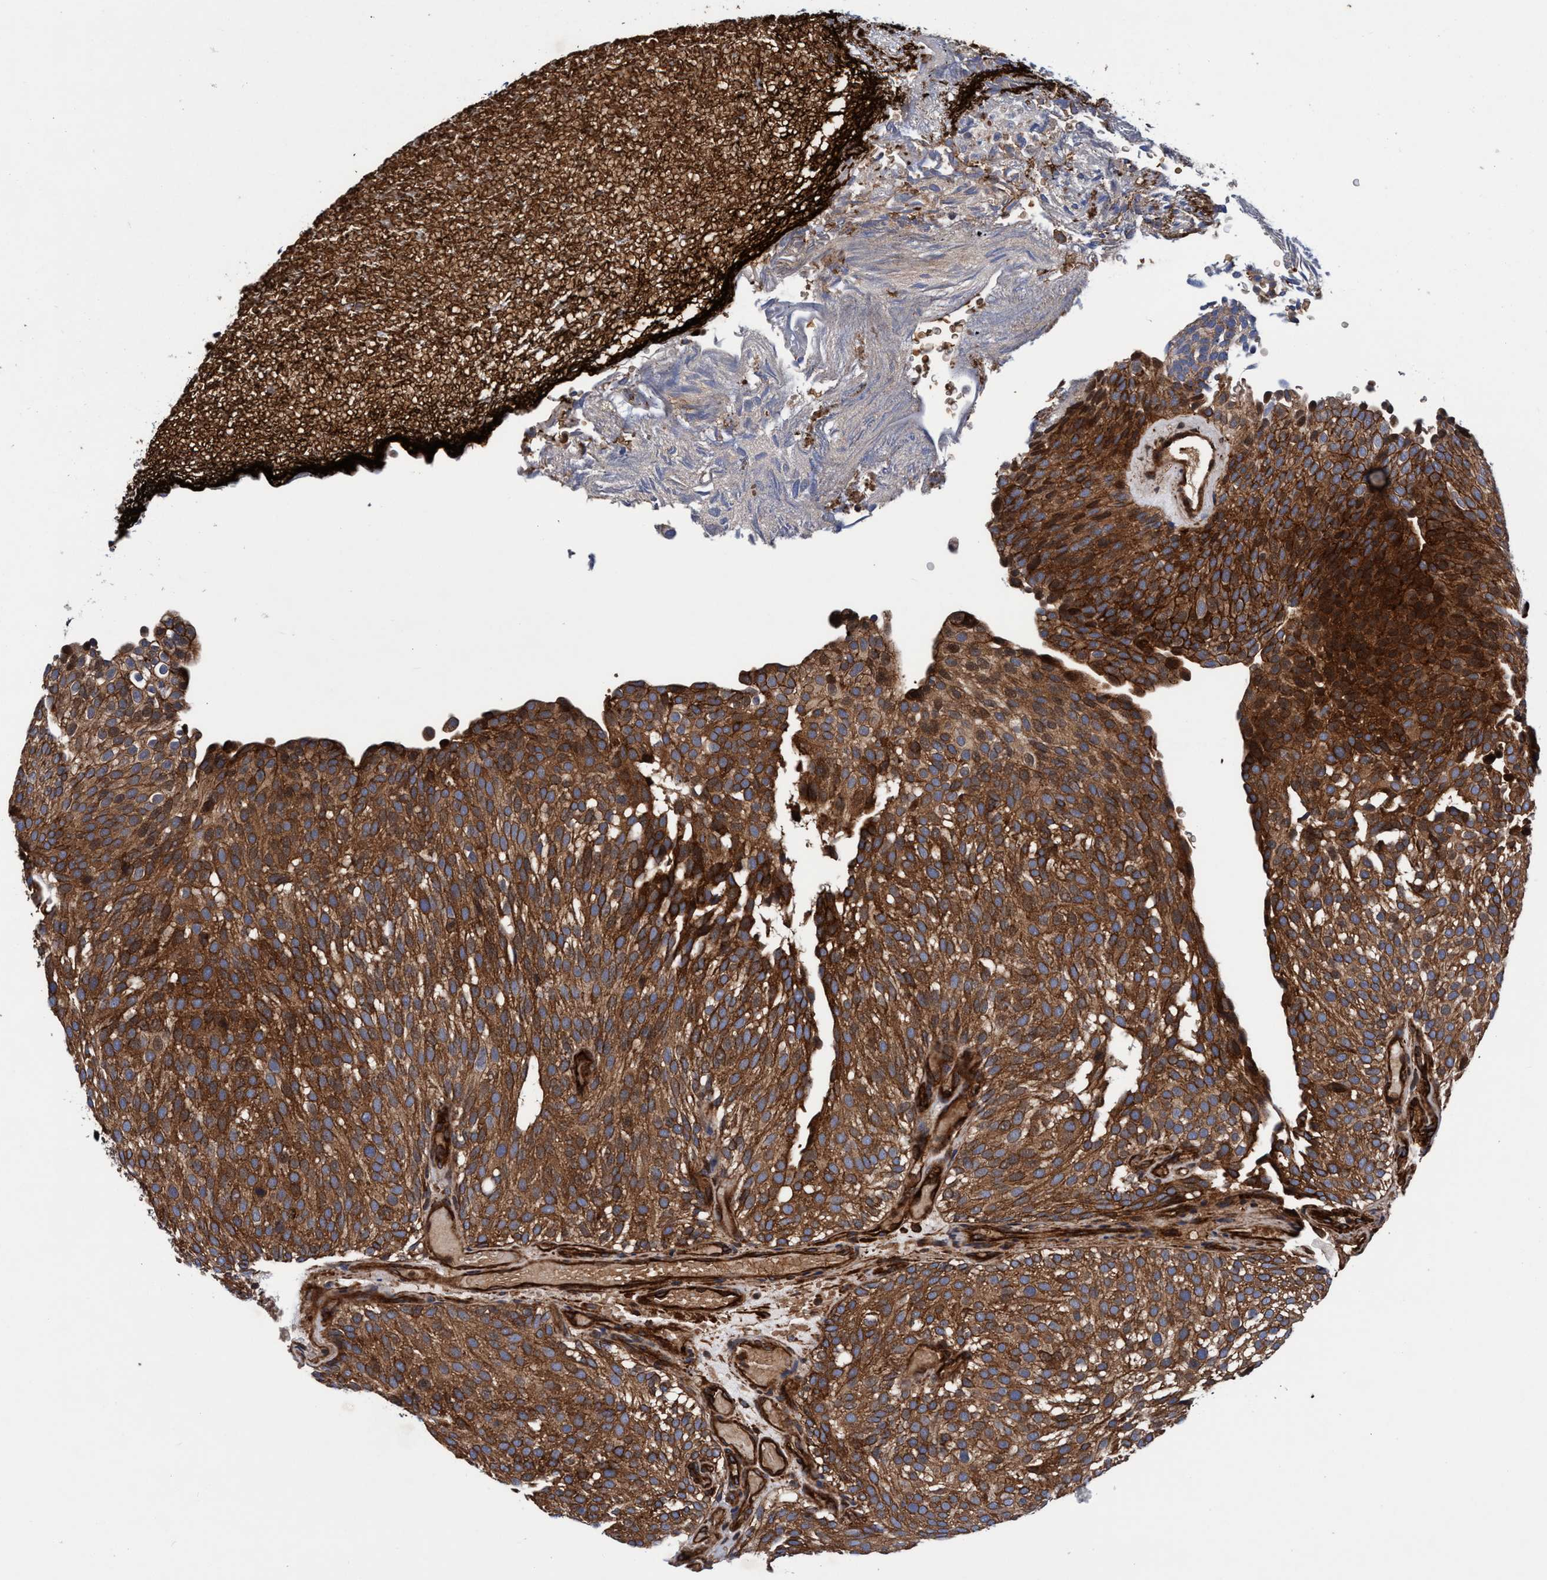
{"staining": {"intensity": "strong", "quantity": ">75%", "location": "cytoplasmic/membranous"}, "tissue": "urothelial cancer", "cell_type": "Tumor cells", "image_type": "cancer", "snomed": [{"axis": "morphology", "description": "Urothelial carcinoma, Low grade"}, {"axis": "topography", "description": "Urinary bladder"}], "caption": "This photomicrograph reveals immunohistochemistry (IHC) staining of urothelial cancer, with high strong cytoplasmic/membranous expression in about >75% of tumor cells.", "gene": "MCM3AP", "patient": {"sex": "male", "age": 78}}